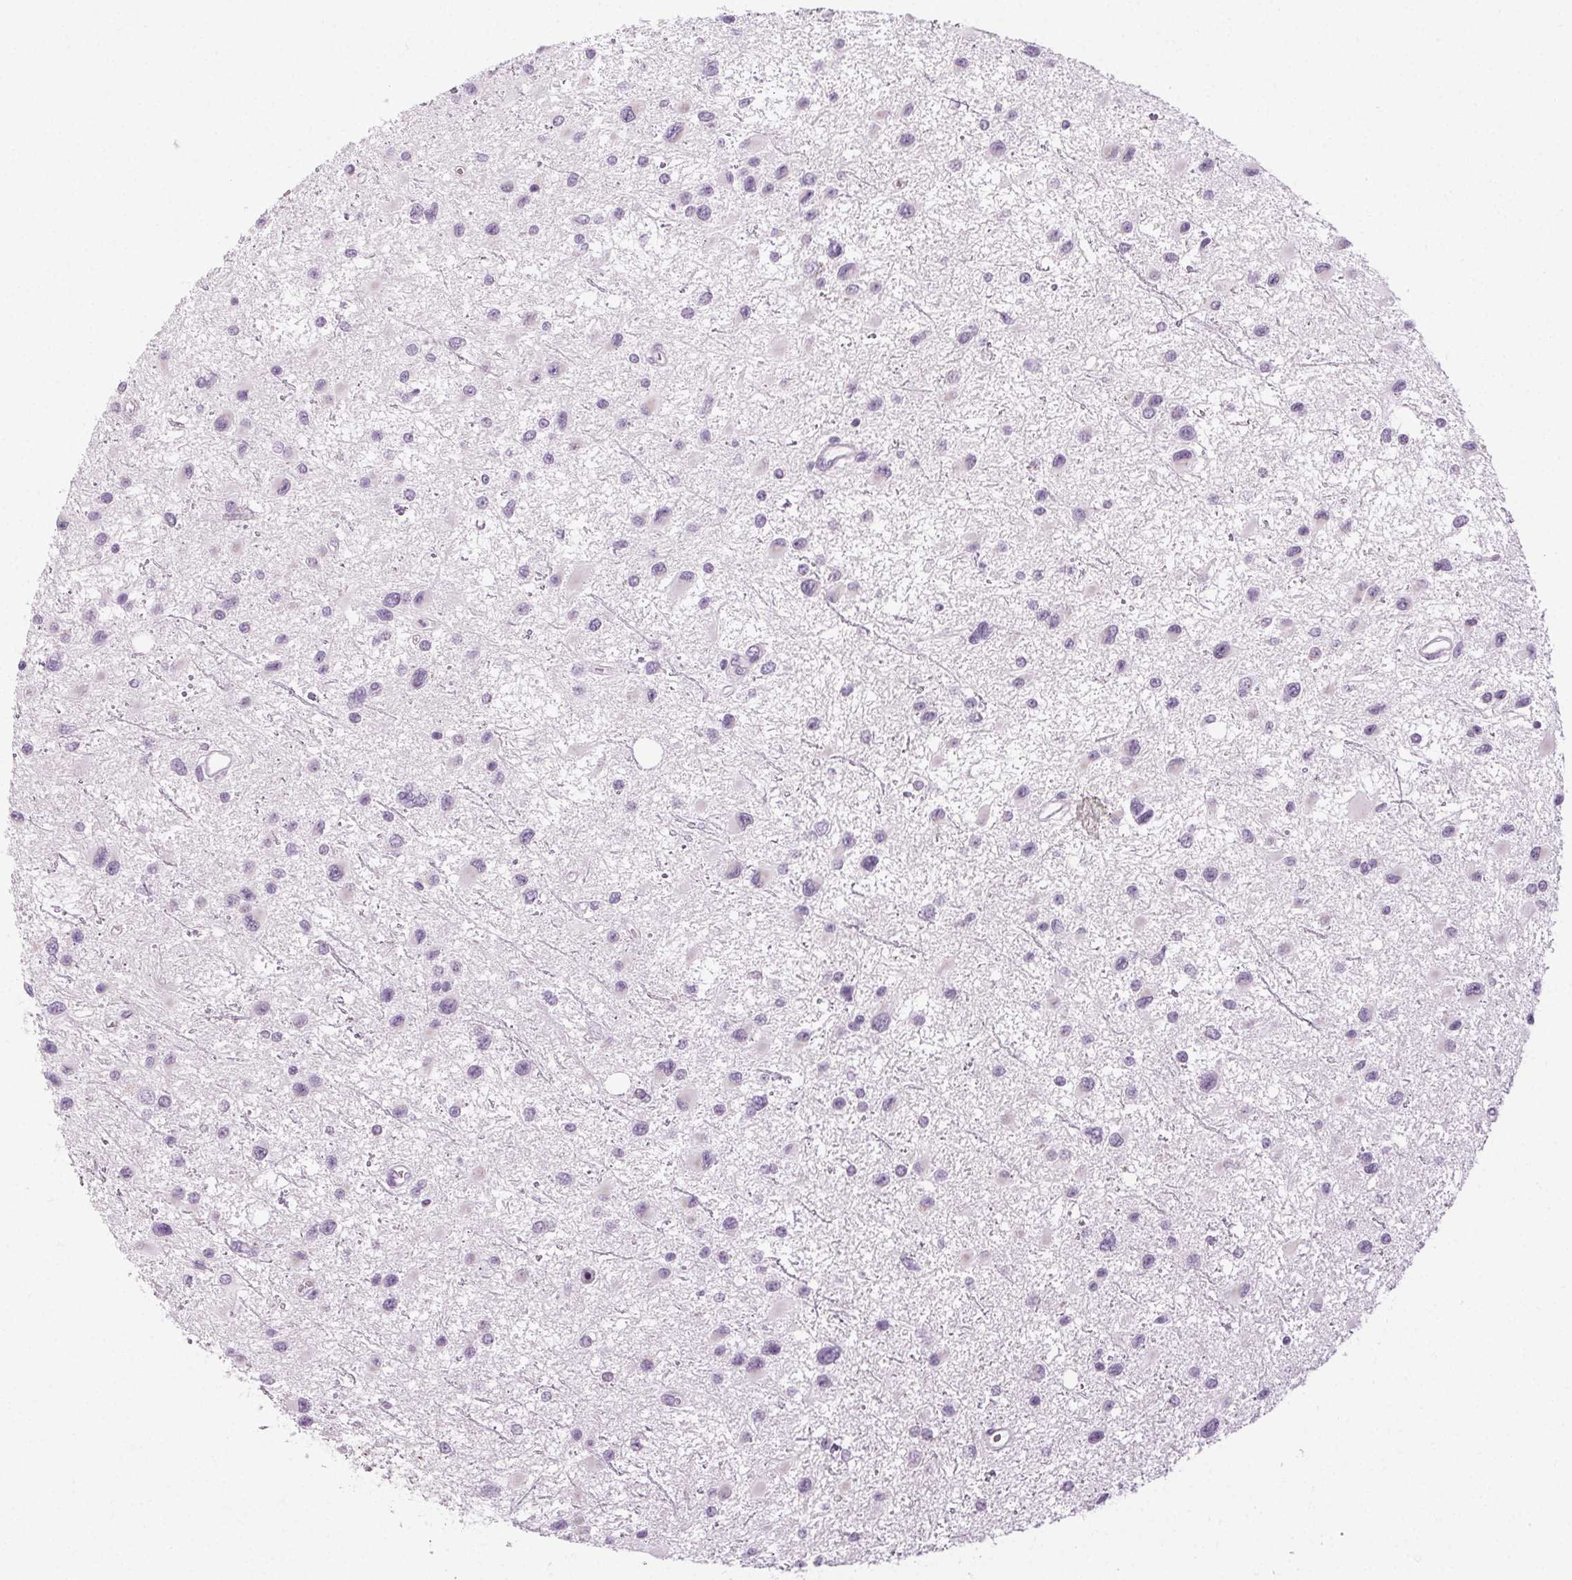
{"staining": {"intensity": "negative", "quantity": "none", "location": "none"}, "tissue": "glioma", "cell_type": "Tumor cells", "image_type": "cancer", "snomed": [{"axis": "morphology", "description": "Glioma, malignant, Low grade"}, {"axis": "topography", "description": "Brain"}], "caption": "This image is of malignant glioma (low-grade) stained with immunohistochemistry (IHC) to label a protein in brown with the nuclei are counter-stained blue. There is no expression in tumor cells.", "gene": "POMC", "patient": {"sex": "female", "age": 32}}